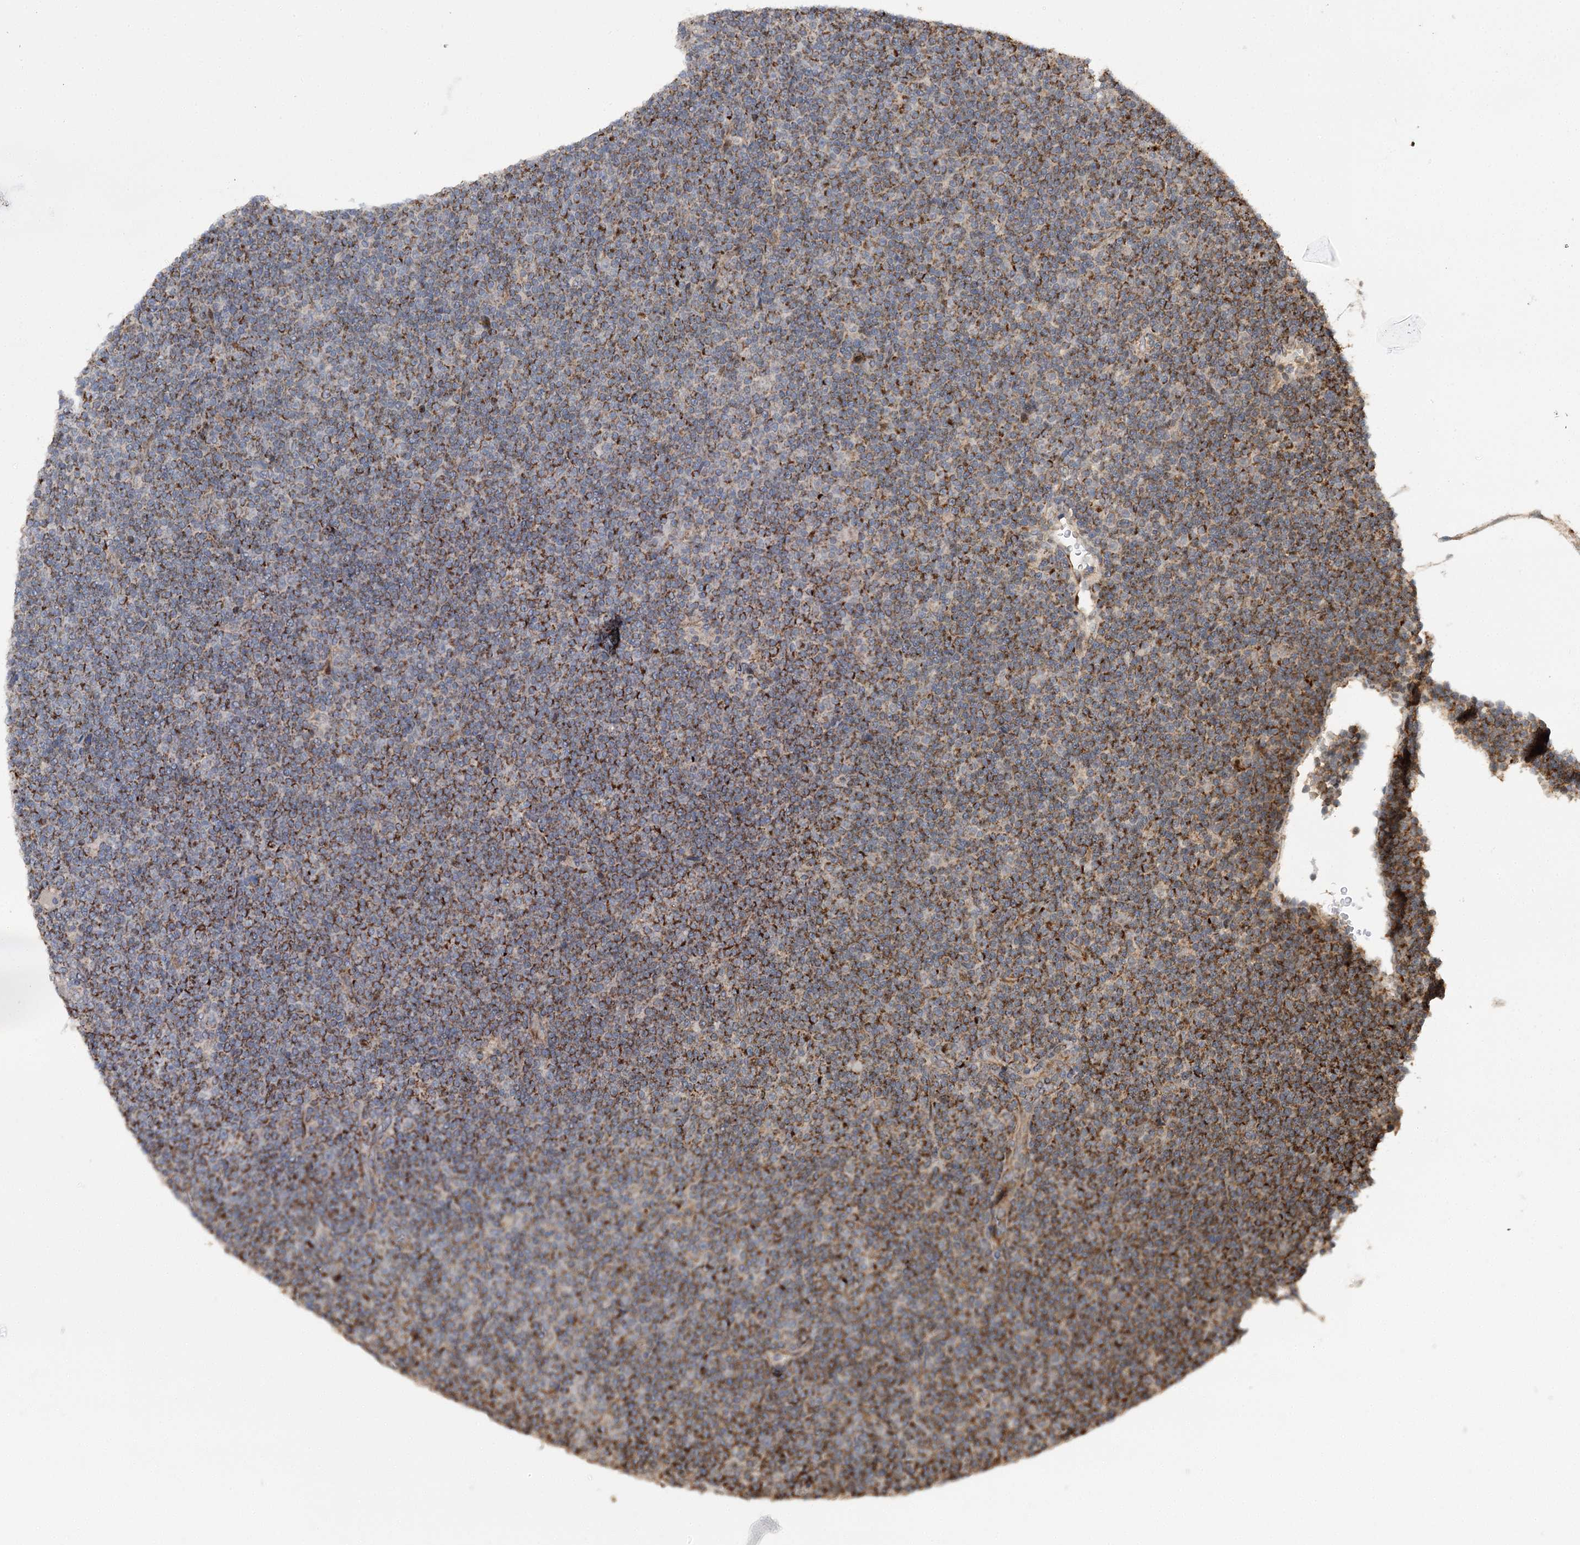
{"staining": {"intensity": "moderate", "quantity": ">75%", "location": "cytoplasmic/membranous"}, "tissue": "lymphoma", "cell_type": "Tumor cells", "image_type": "cancer", "snomed": [{"axis": "morphology", "description": "Malignant lymphoma, non-Hodgkin's type, Low grade"}, {"axis": "topography", "description": "Lymph node"}], "caption": "About >75% of tumor cells in human low-grade malignant lymphoma, non-Hodgkin's type display moderate cytoplasmic/membranous protein expression as visualized by brown immunohistochemical staining.", "gene": "ZNRF3", "patient": {"sex": "female", "age": 67}}